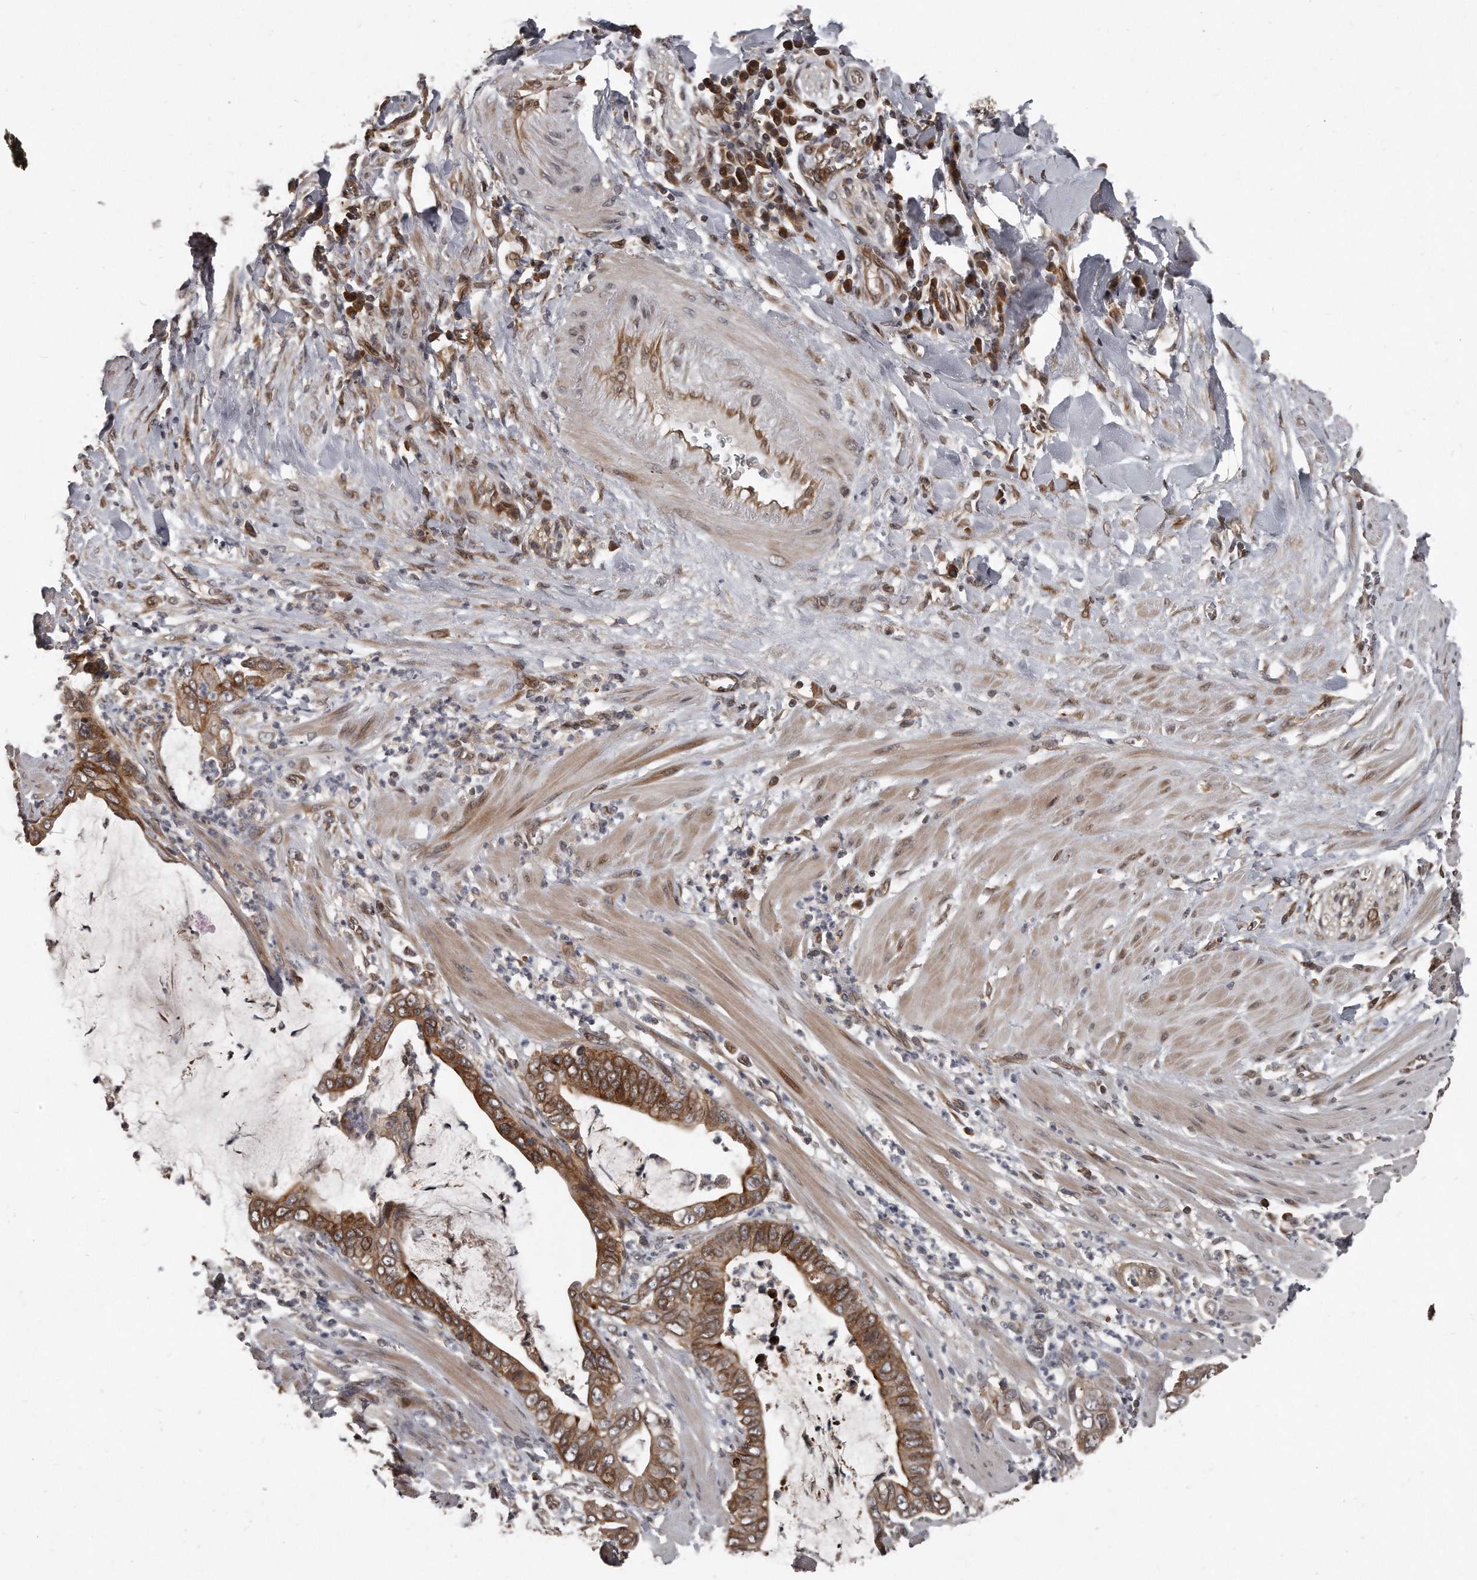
{"staining": {"intensity": "strong", "quantity": ">75%", "location": "cytoplasmic/membranous"}, "tissue": "pancreatic cancer", "cell_type": "Tumor cells", "image_type": "cancer", "snomed": [{"axis": "morphology", "description": "Adenocarcinoma, NOS"}, {"axis": "topography", "description": "Pancreas"}], "caption": "This is an image of IHC staining of pancreatic cancer, which shows strong expression in the cytoplasmic/membranous of tumor cells.", "gene": "GCH1", "patient": {"sex": "male", "age": 75}}